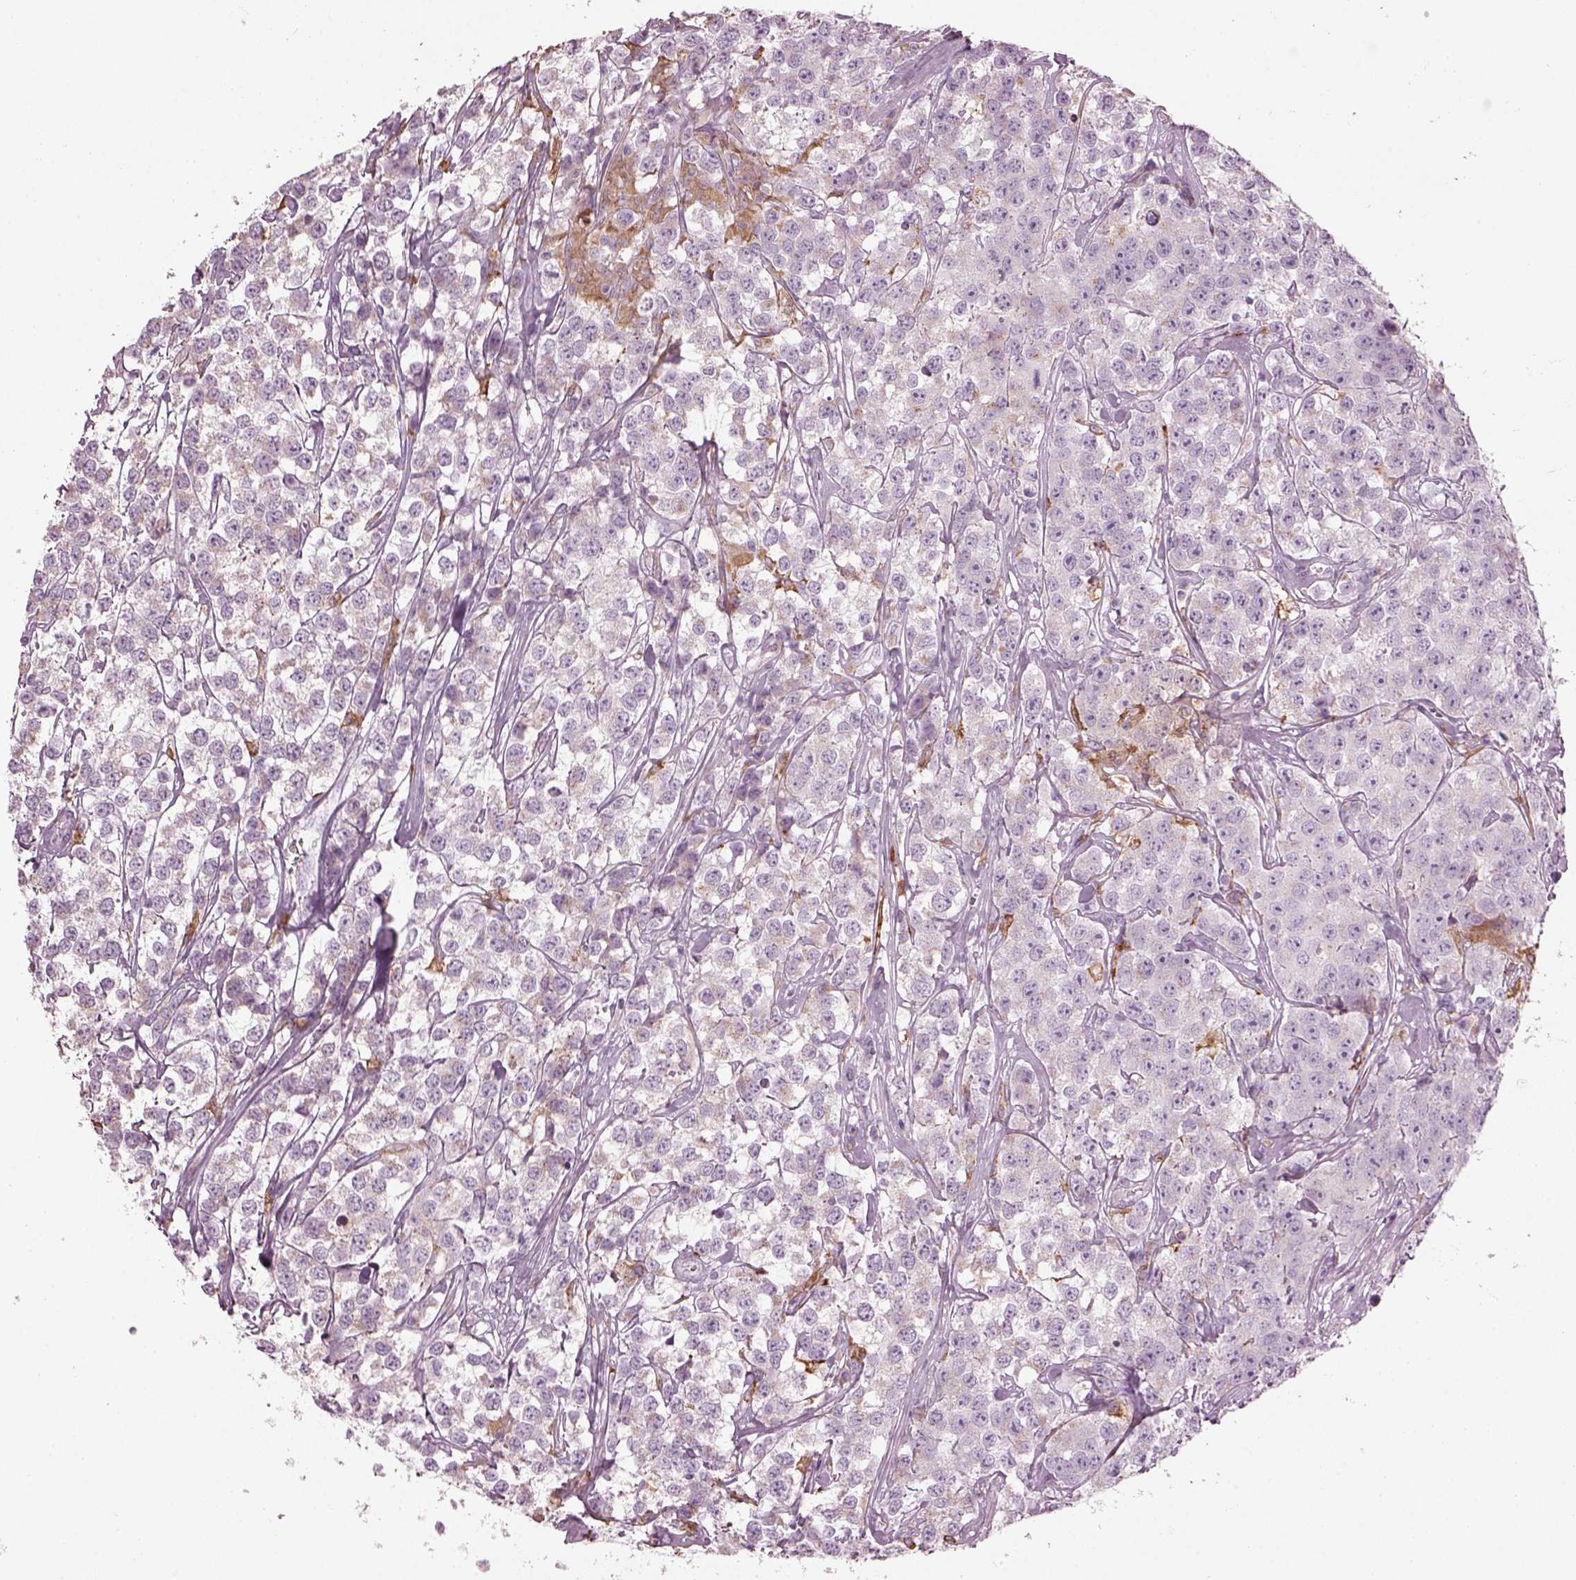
{"staining": {"intensity": "negative", "quantity": "none", "location": "none"}, "tissue": "testis cancer", "cell_type": "Tumor cells", "image_type": "cancer", "snomed": [{"axis": "morphology", "description": "Seminoma, NOS"}, {"axis": "topography", "description": "Testis"}], "caption": "The photomicrograph demonstrates no staining of tumor cells in seminoma (testis).", "gene": "TMEM231", "patient": {"sex": "male", "age": 59}}